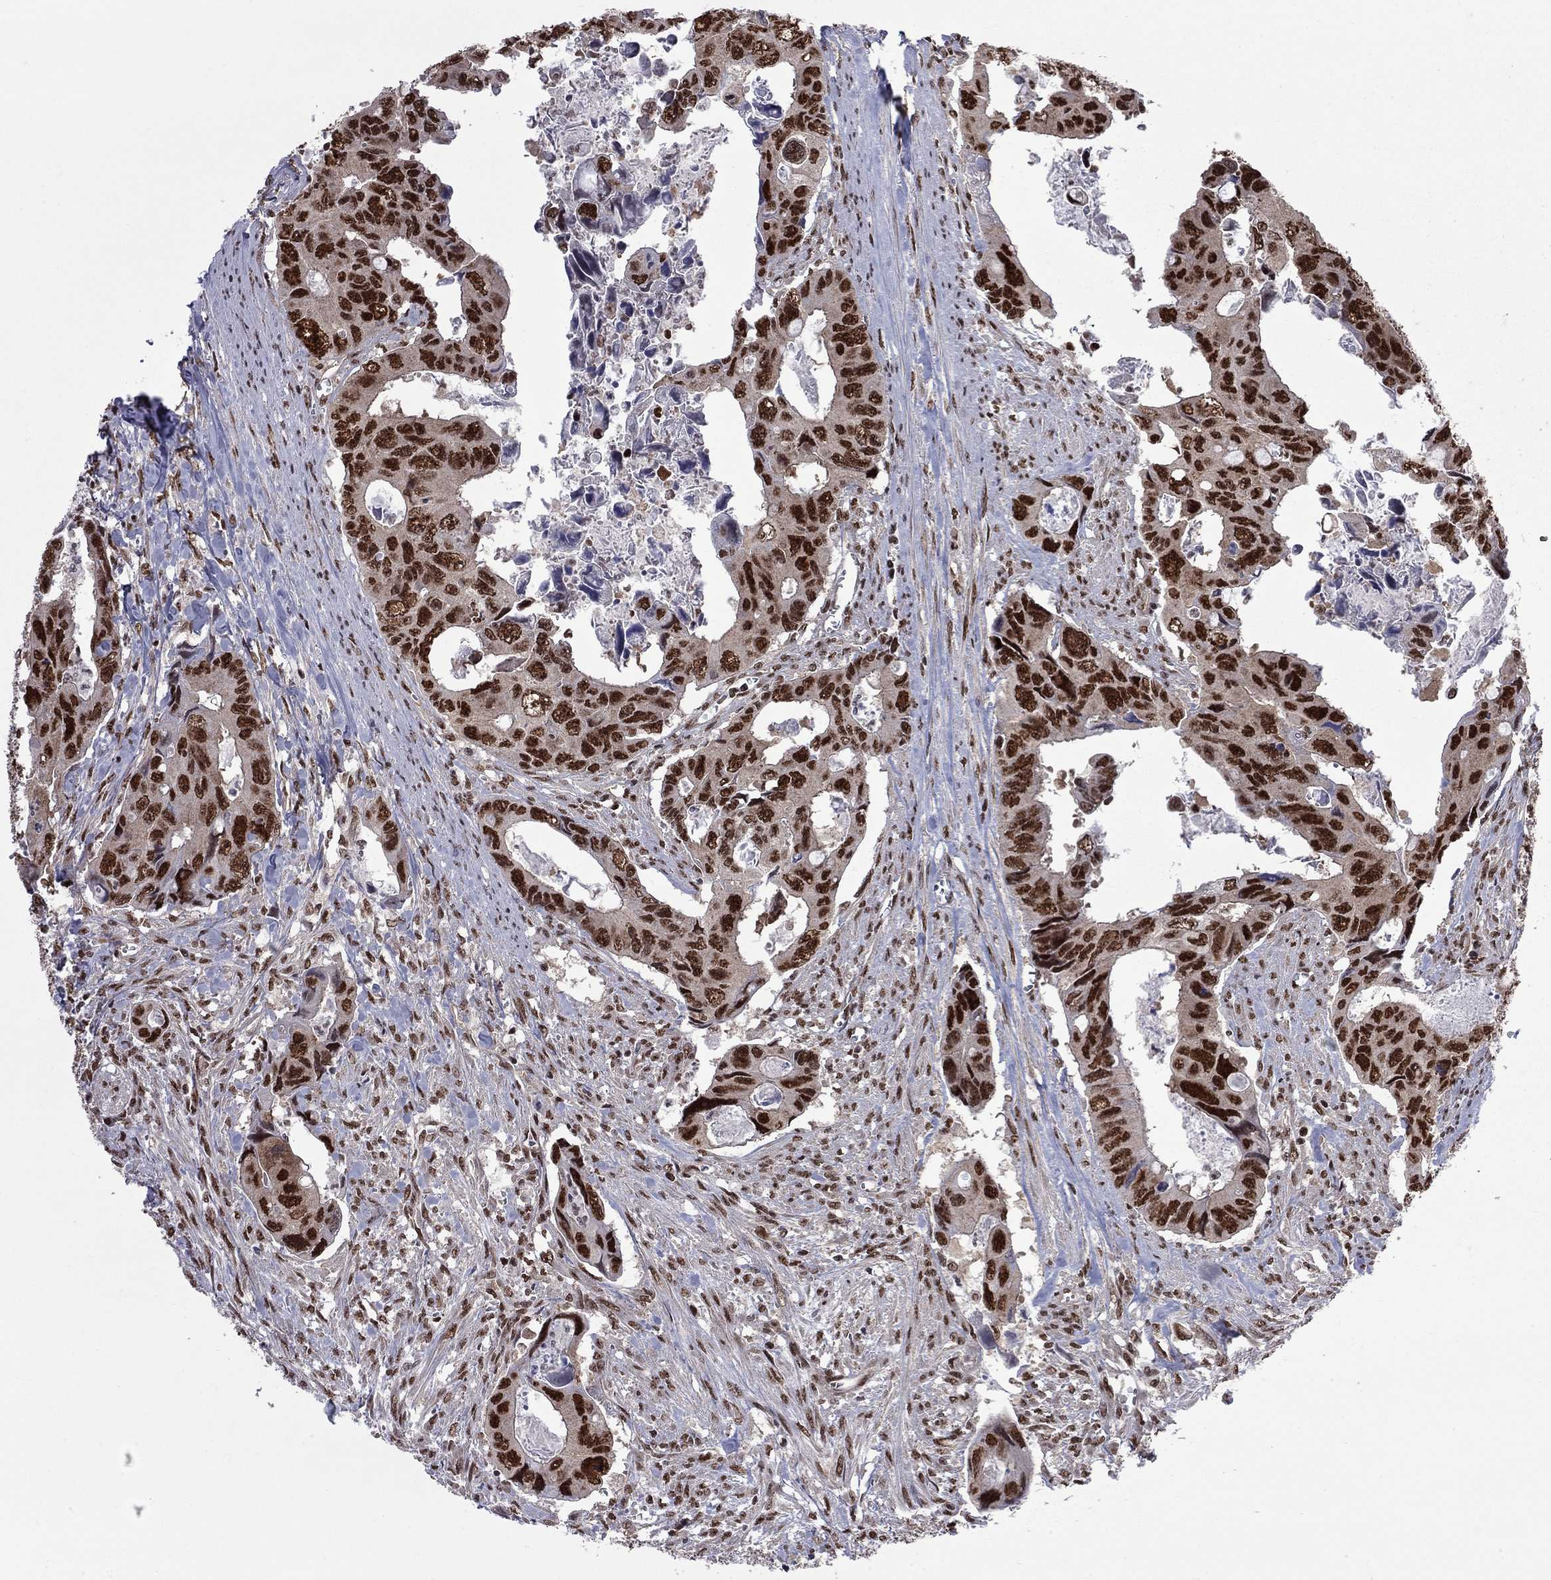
{"staining": {"intensity": "strong", "quantity": ">75%", "location": "nuclear"}, "tissue": "colorectal cancer", "cell_type": "Tumor cells", "image_type": "cancer", "snomed": [{"axis": "morphology", "description": "Adenocarcinoma, NOS"}, {"axis": "topography", "description": "Rectum"}], "caption": "Brown immunohistochemical staining in colorectal cancer demonstrates strong nuclear positivity in about >75% of tumor cells.", "gene": "MED25", "patient": {"sex": "male", "age": 62}}